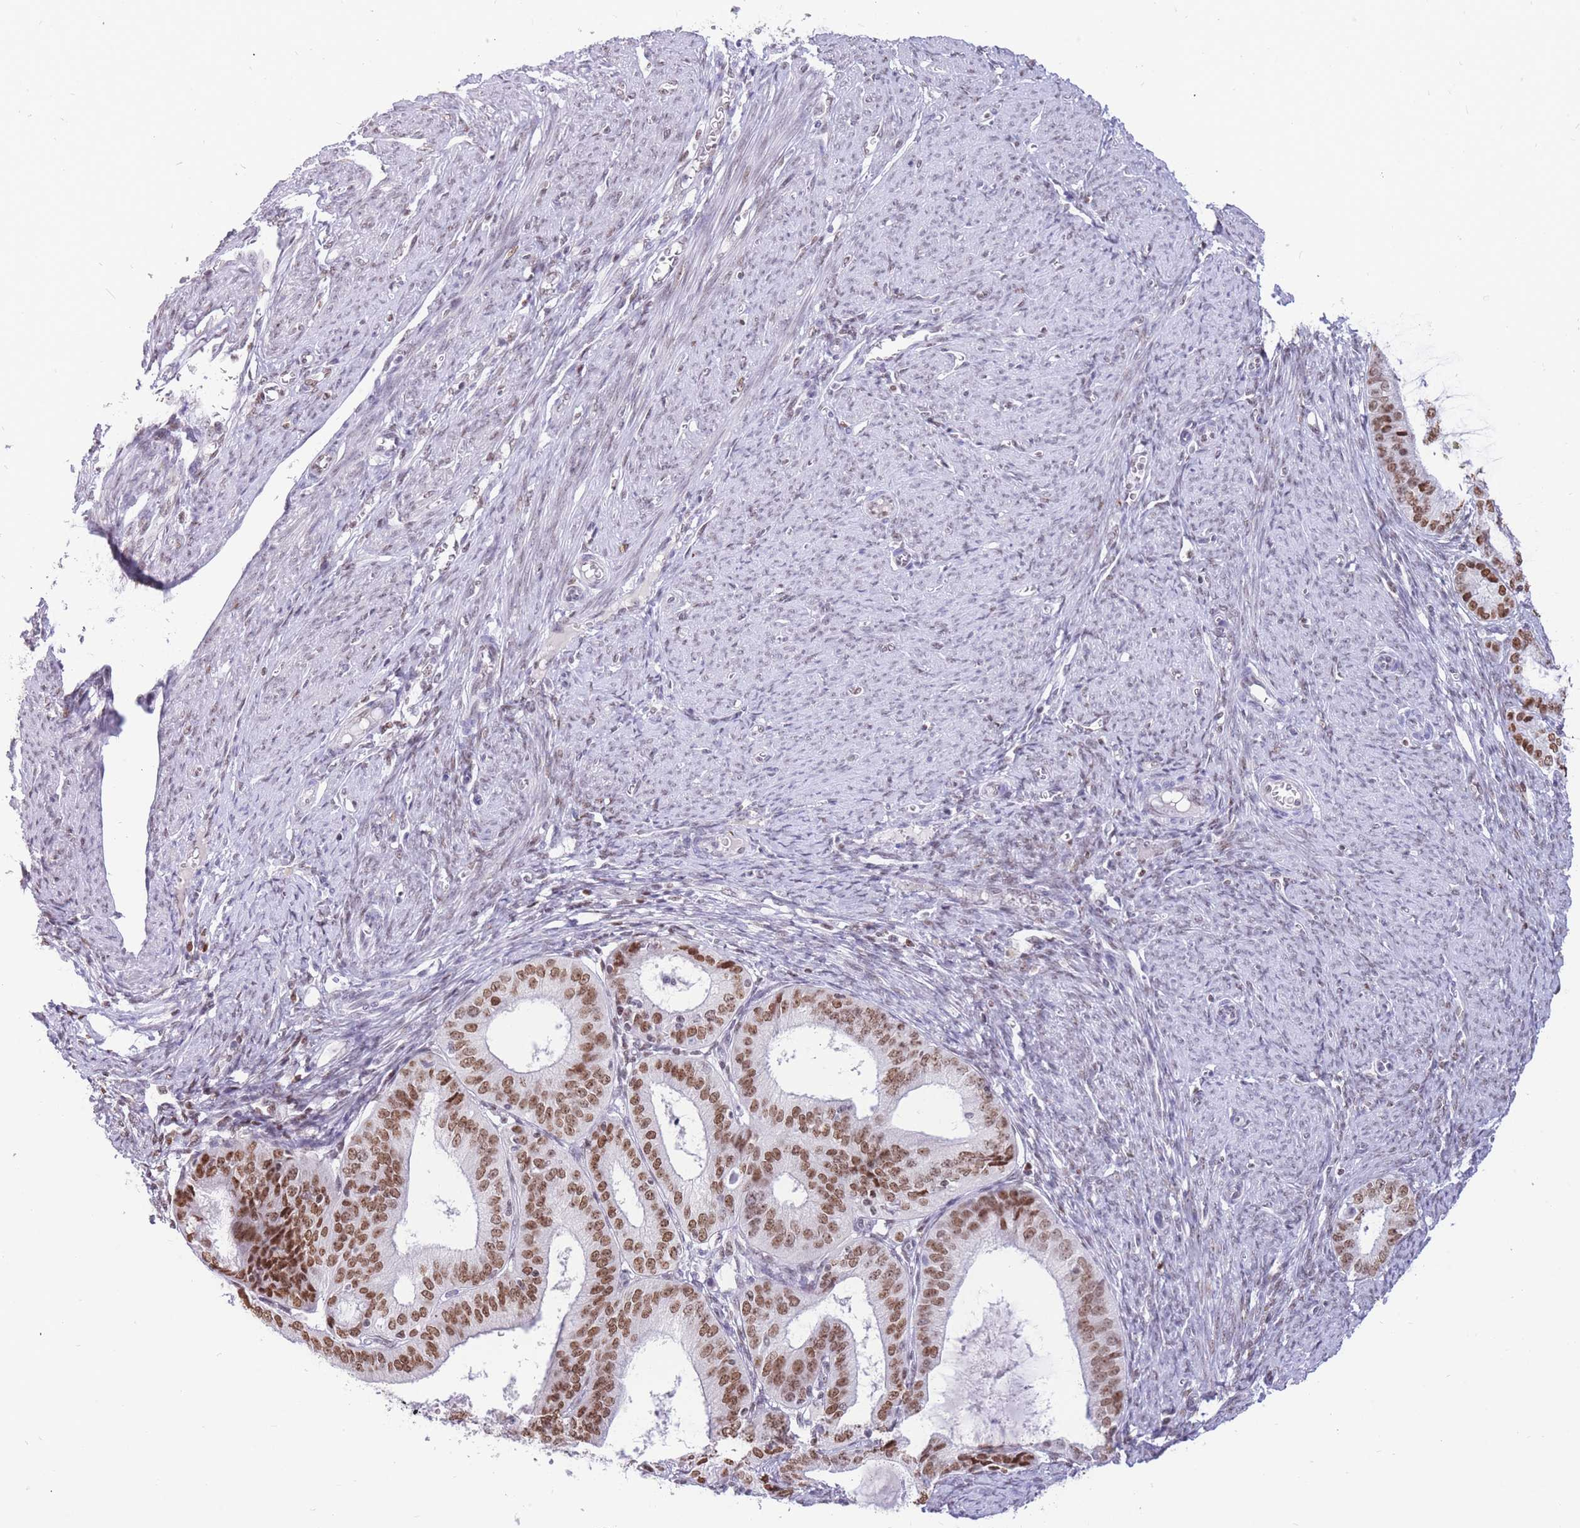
{"staining": {"intensity": "moderate", "quantity": ">75%", "location": "nuclear"}, "tissue": "endometrial cancer", "cell_type": "Tumor cells", "image_type": "cancer", "snomed": [{"axis": "morphology", "description": "Adenocarcinoma, NOS"}, {"axis": "topography", "description": "Endometrium"}], "caption": "Endometrial cancer stained with a protein marker displays moderate staining in tumor cells.", "gene": "HMGN1", "patient": {"sex": "female", "age": 51}}